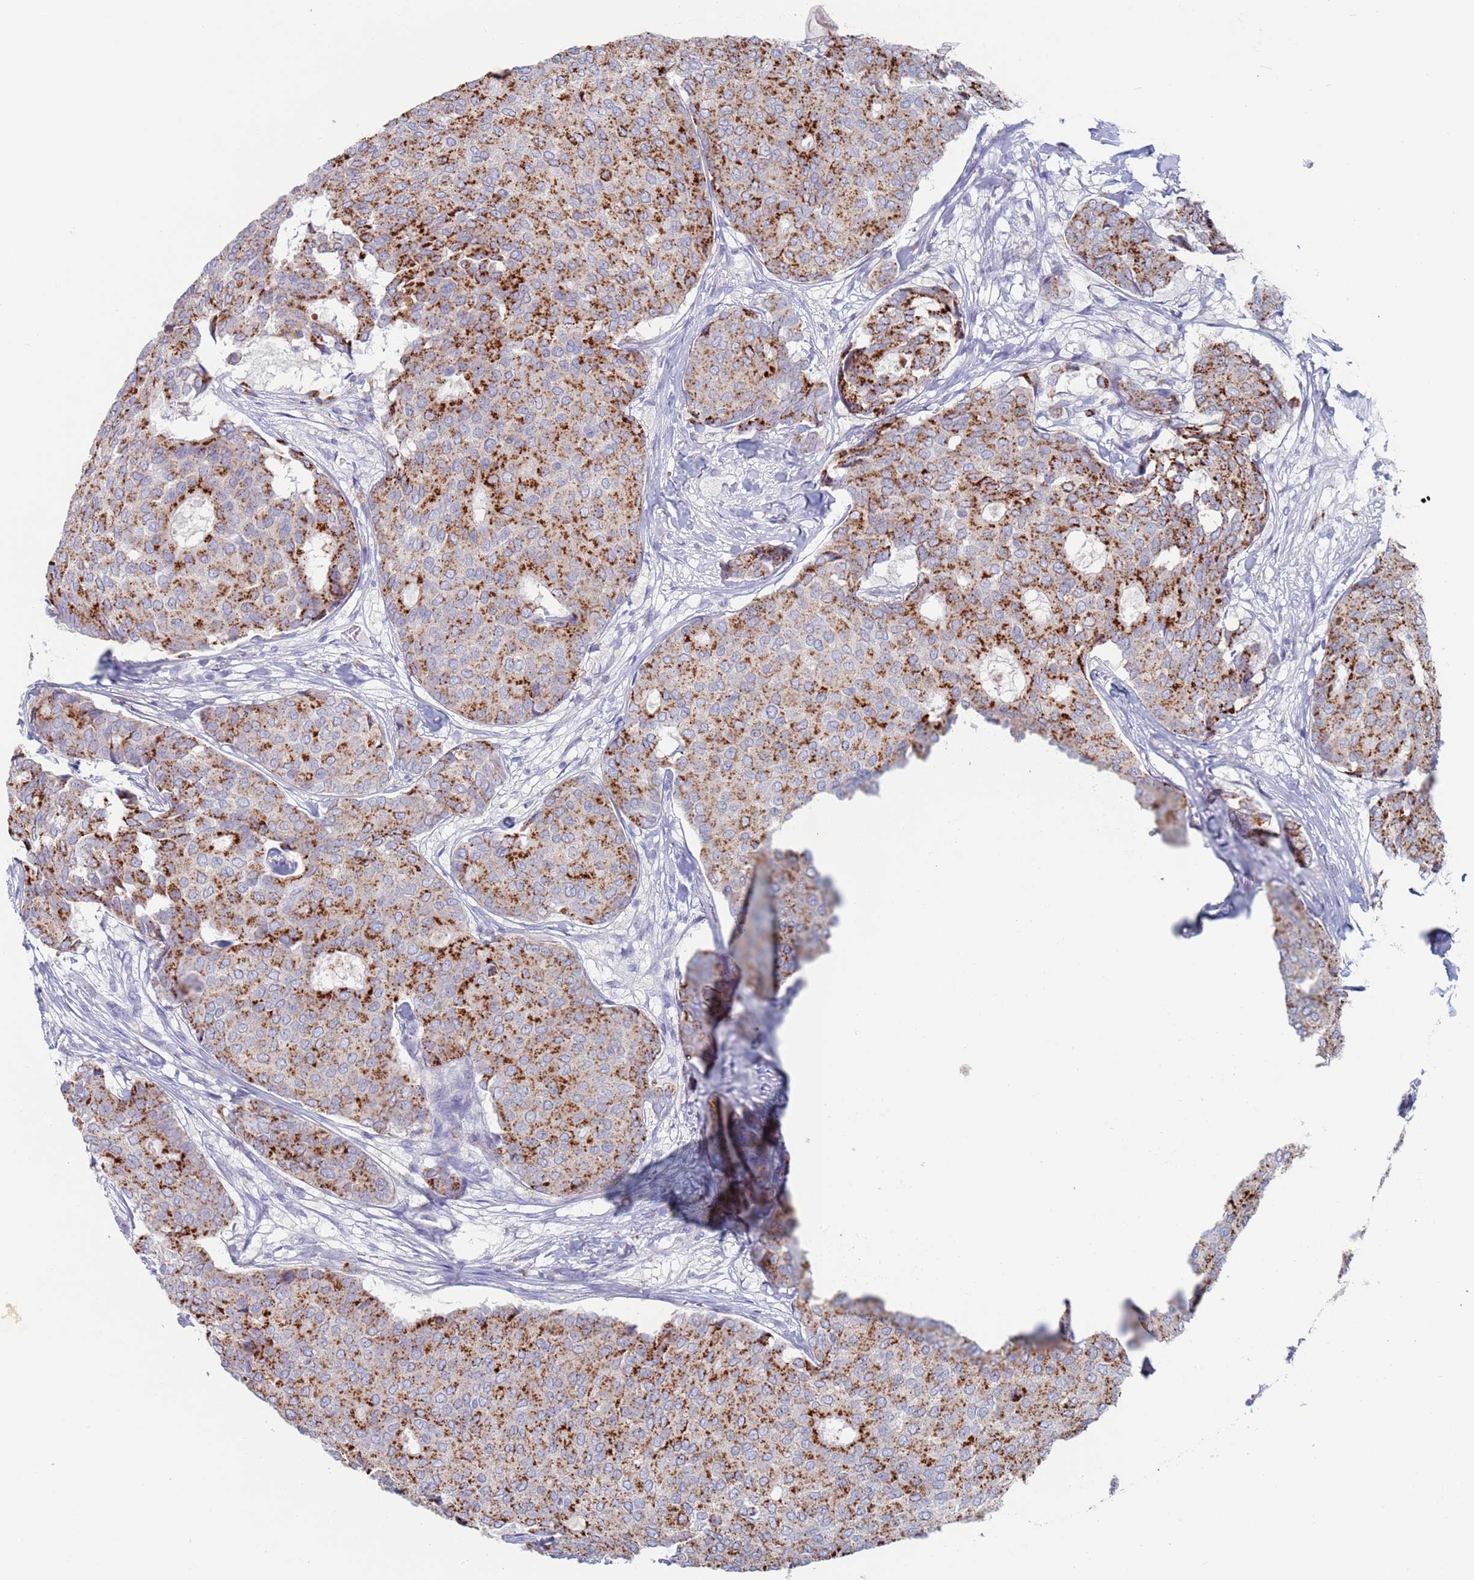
{"staining": {"intensity": "strong", "quantity": "25%-75%", "location": "cytoplasmic/membranous"}, "tissue": "breast cancer", "cell_type": "Tumor cells", "image_type": "cancer", "snomed": [{"axis": "morphology", "description": "Duct carcinoma"}, {"axis": "topography", "description": "Breast"}], "caption": "High-magnification brightfield microscopy of breast infiltrating ductal carcinoma stained with DAB (3,3'-diaminobenzidine) (brown) and counterstained with hematoxylin (blue). tumor cells exhibit strong cytoplasmic/membranous expression is seen in approximately25%-75% of cells.", "gene": "FUCA1", "patient": {"sex": "female", "age": 75}}